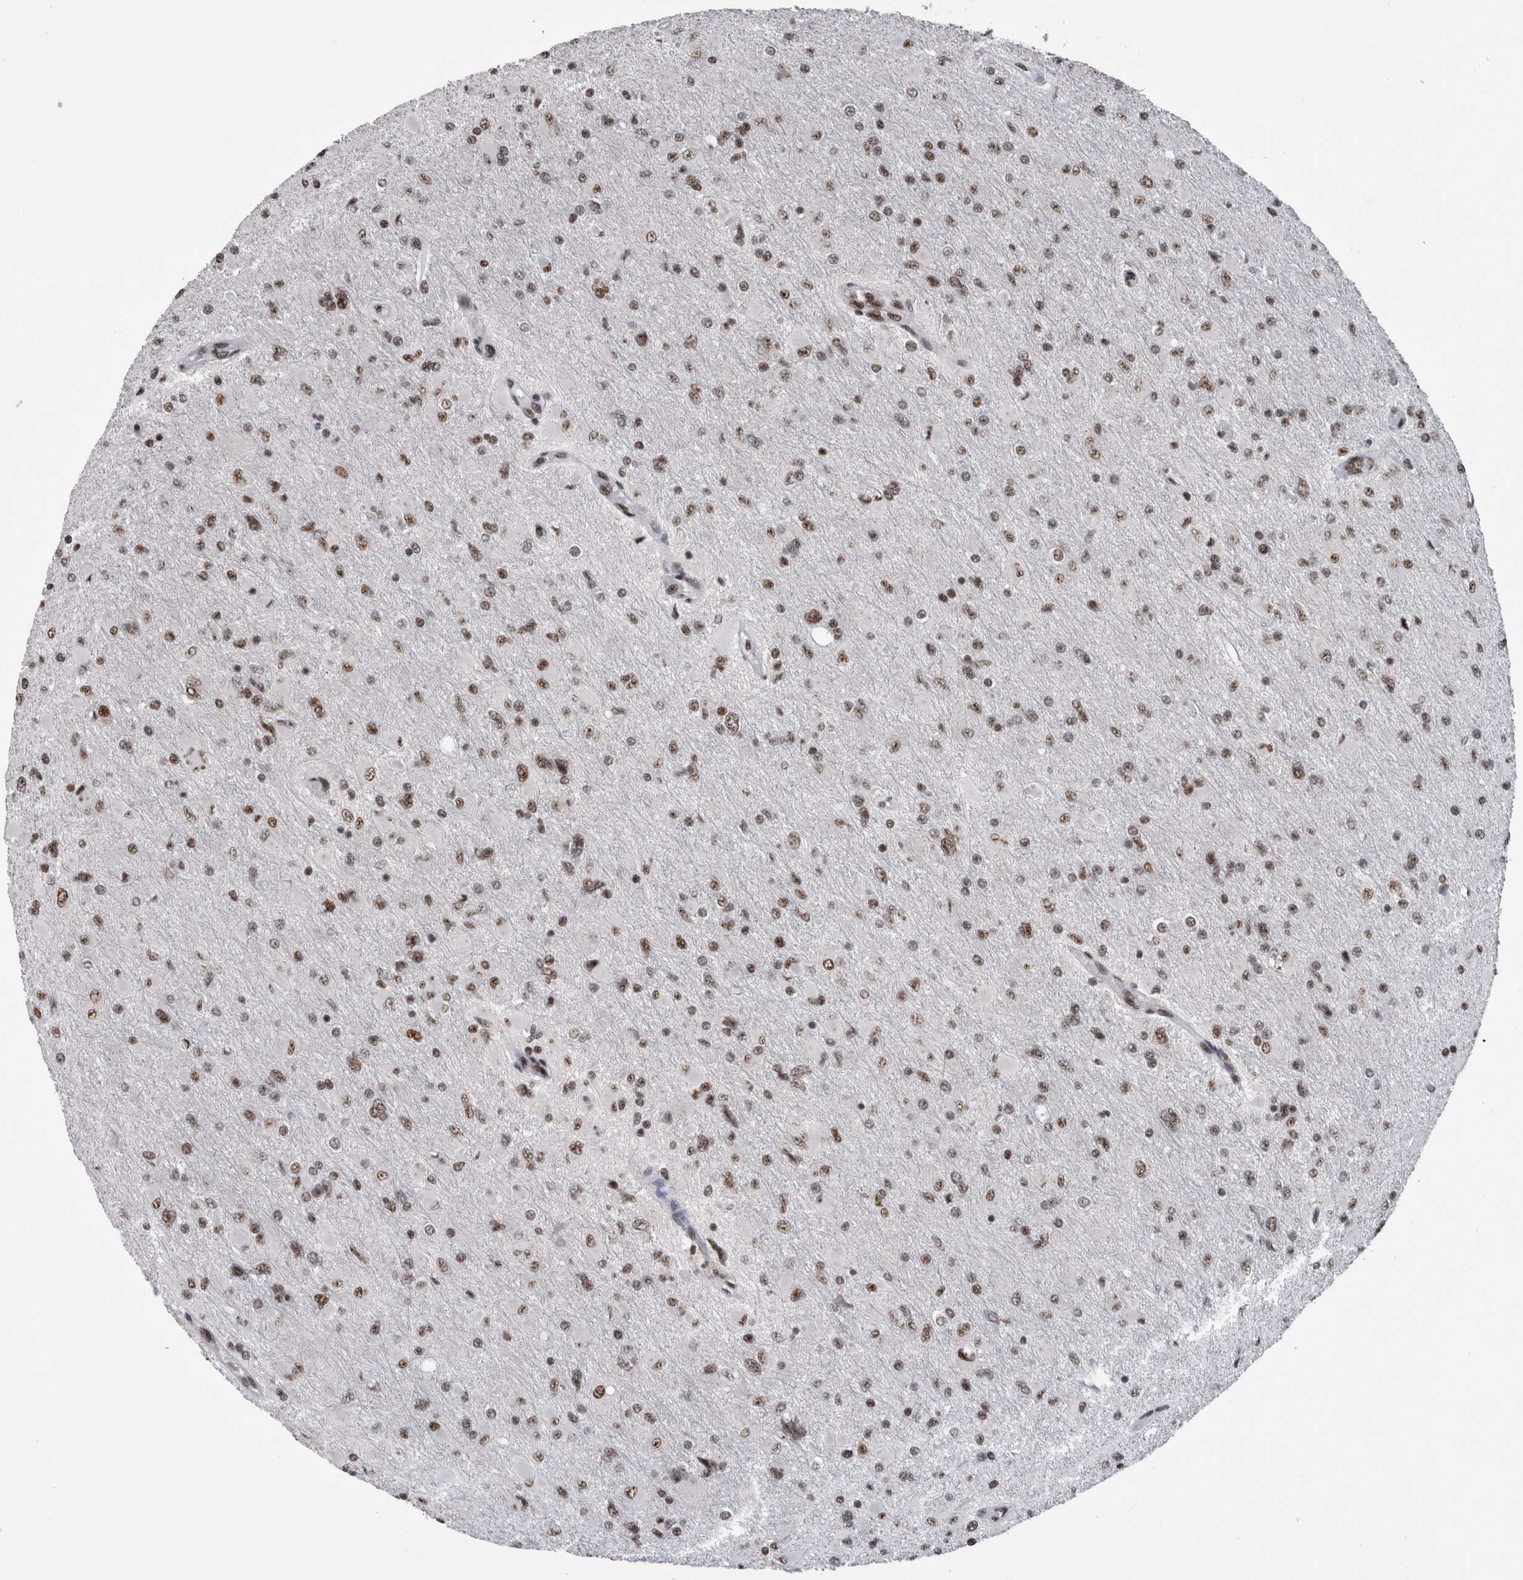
{"staining": {"intensity": "moderate", "quantity": ">75%", "location": "nuclear"}, "tissue": "glioma", "cell_type": "Tumor cells", "image_type": "cancer", "snomed": [{"axis": "morphology", "description": "Glioma, malignant, High grade"}, {"axis": "topography", "description": "Cerebral cortex"}], "caption": "Immunohistochemistry (IHC) (DAB (3,3'-diaminobenzidine)) staining of human glioma shows moderate nuclear protein staining in about >75% of tumor cells. (DAB (3,3'-diaminobenzidine) IHC, brown staining for protein, blue staining for nuclei).", "gene": "CDK11A", "patient": {"sex": "female", "age": 36}}